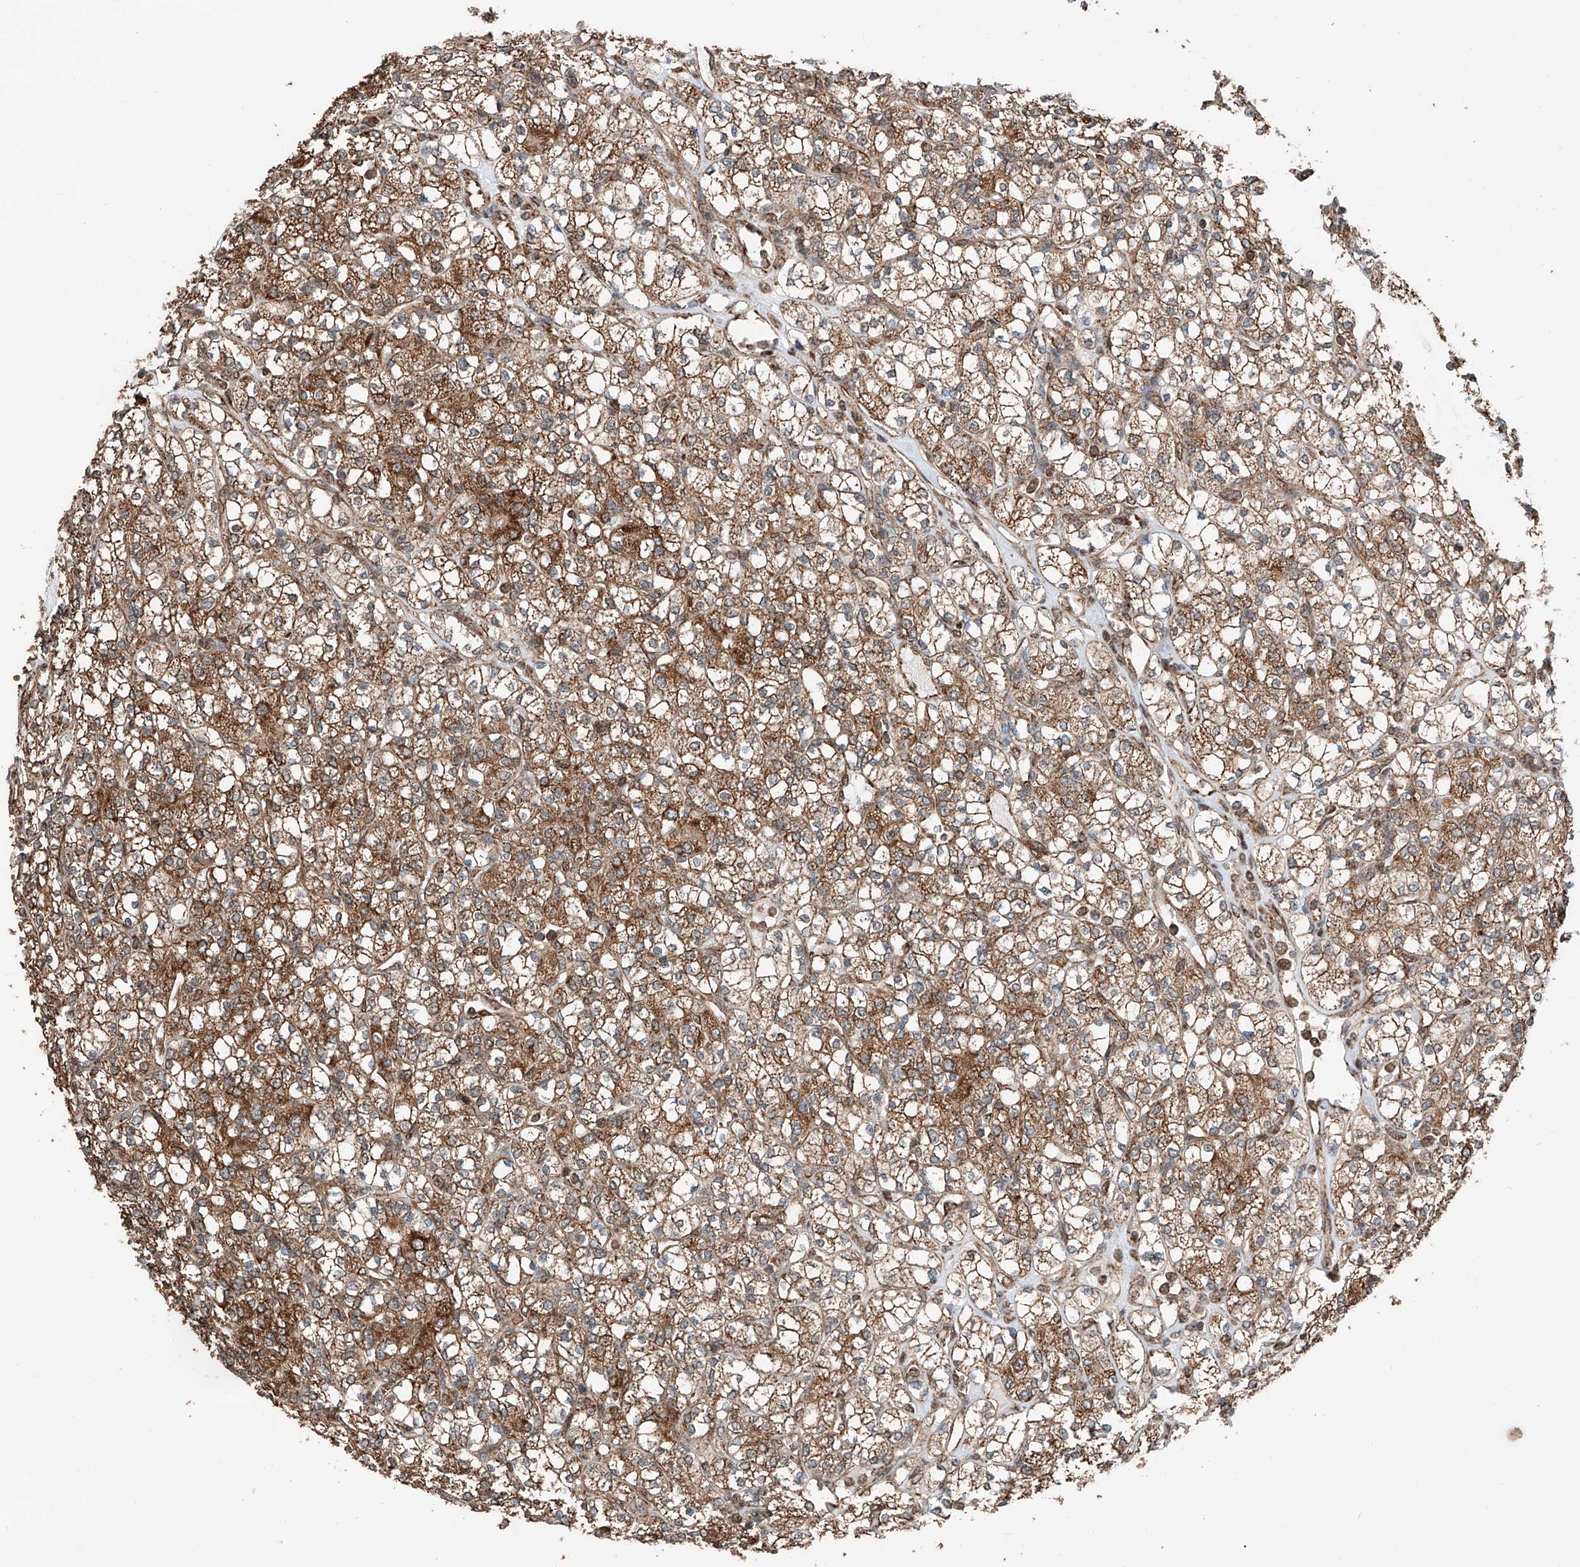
{"staining": {"intensity": "strong", "quantity": "25%-75%", "location": "cytoplasmic/membranous"}, "tissue": "renal cancer", "cell_type": "Tumor cells", "image_type": "cancer", "snomed": [{"axis": "morphology", "description": "Adenocarcinoma, NOS"}, {"axis": "topography", "description": "Kidney"}], "caption": "Immunohistochemical staining of human renal cancer (adenocarcinoma) exhibits high levels of strong cytoplasmic/membranous expression in about 25%-75% of tumor cells. (brown staining indicates protein expression, while blue staining denotes nuclei).", "gene": "ZNF445", "patient": {"sex": "male", "age": 77}}